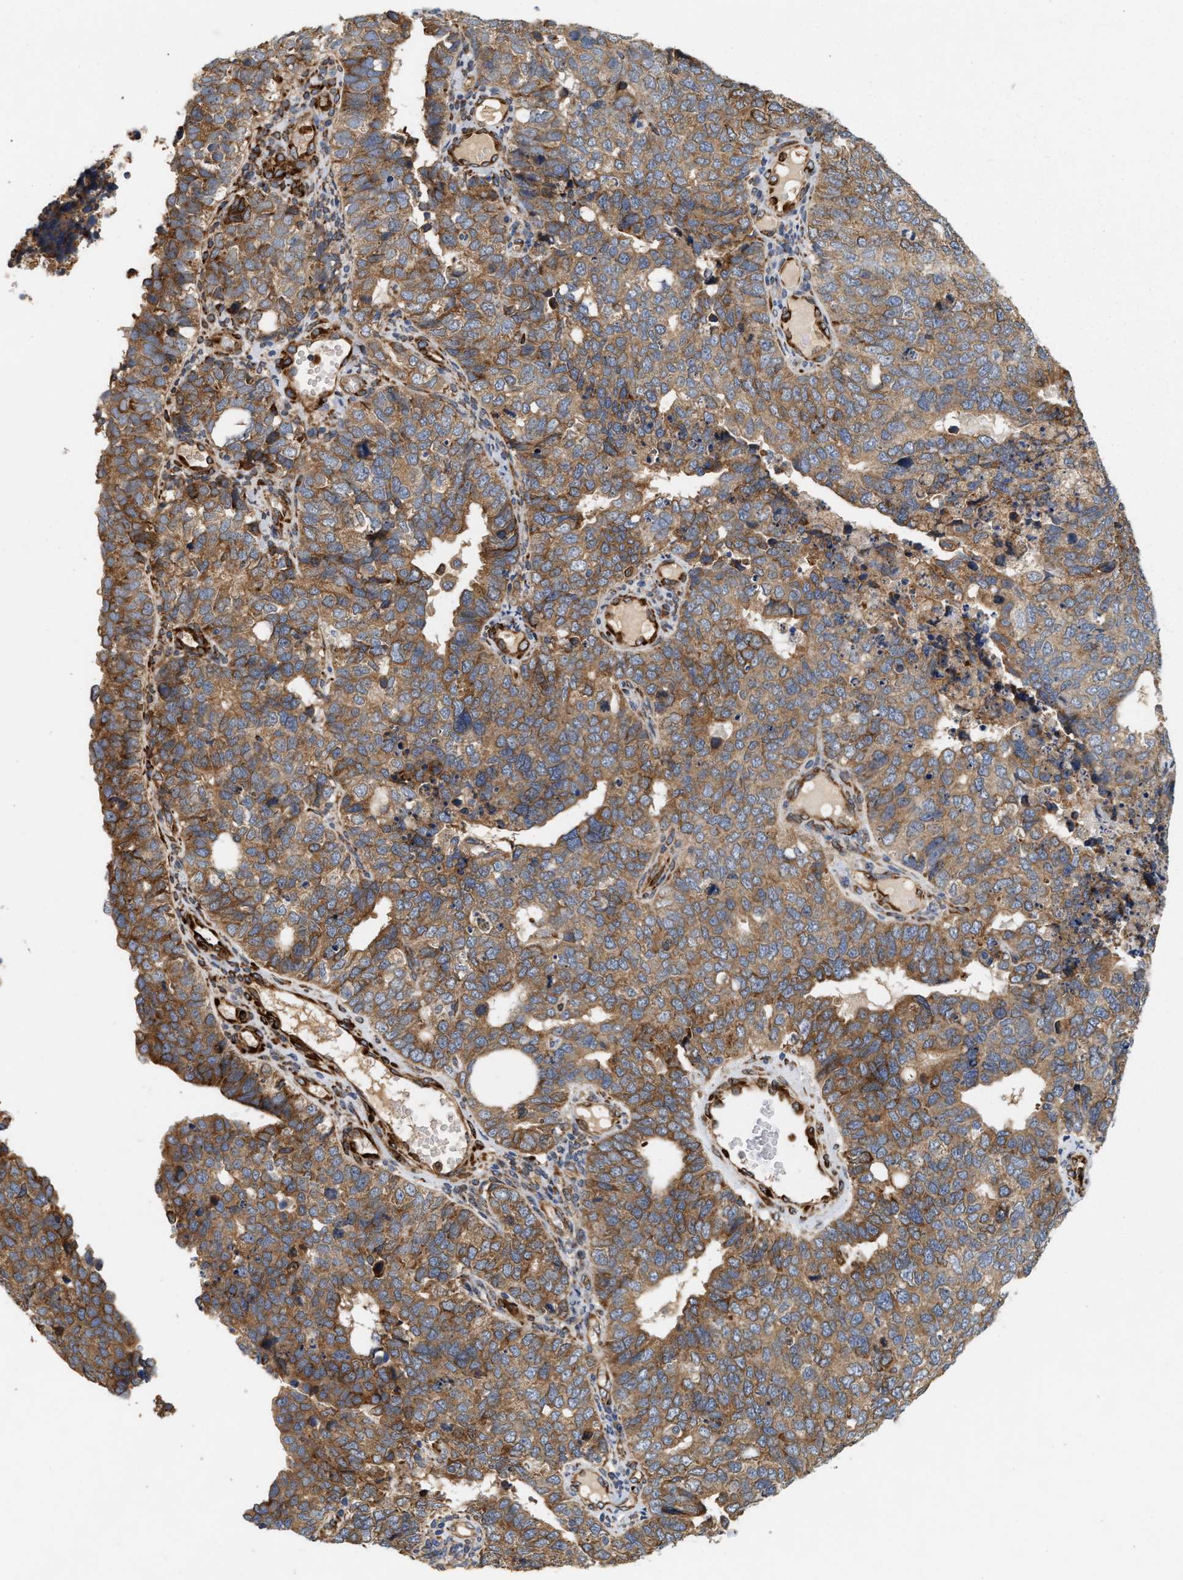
{"staining": {"intensity": "moderate", "quantity": ">75%", "location": "cytoplasmic/membranous"}, "tissue": "cervical cancer", "cell_type": "Tumor cells", "image_type": "cancer", "snomed": [{"axis": "morphology", "description": "Squamous cell carcinoma, NOS"}, {"axis": "topography", "description": "Cervix"}], "caption": "Moderate cytoplasmic/membranous positivity for a protein is appreciated in about >75% of tumor cells of cervical cancer (squamous cell carcinoma) using immunohistochemistry.", "gene": "PLCD1", "patient": {"sex": "female", "age": 63}}